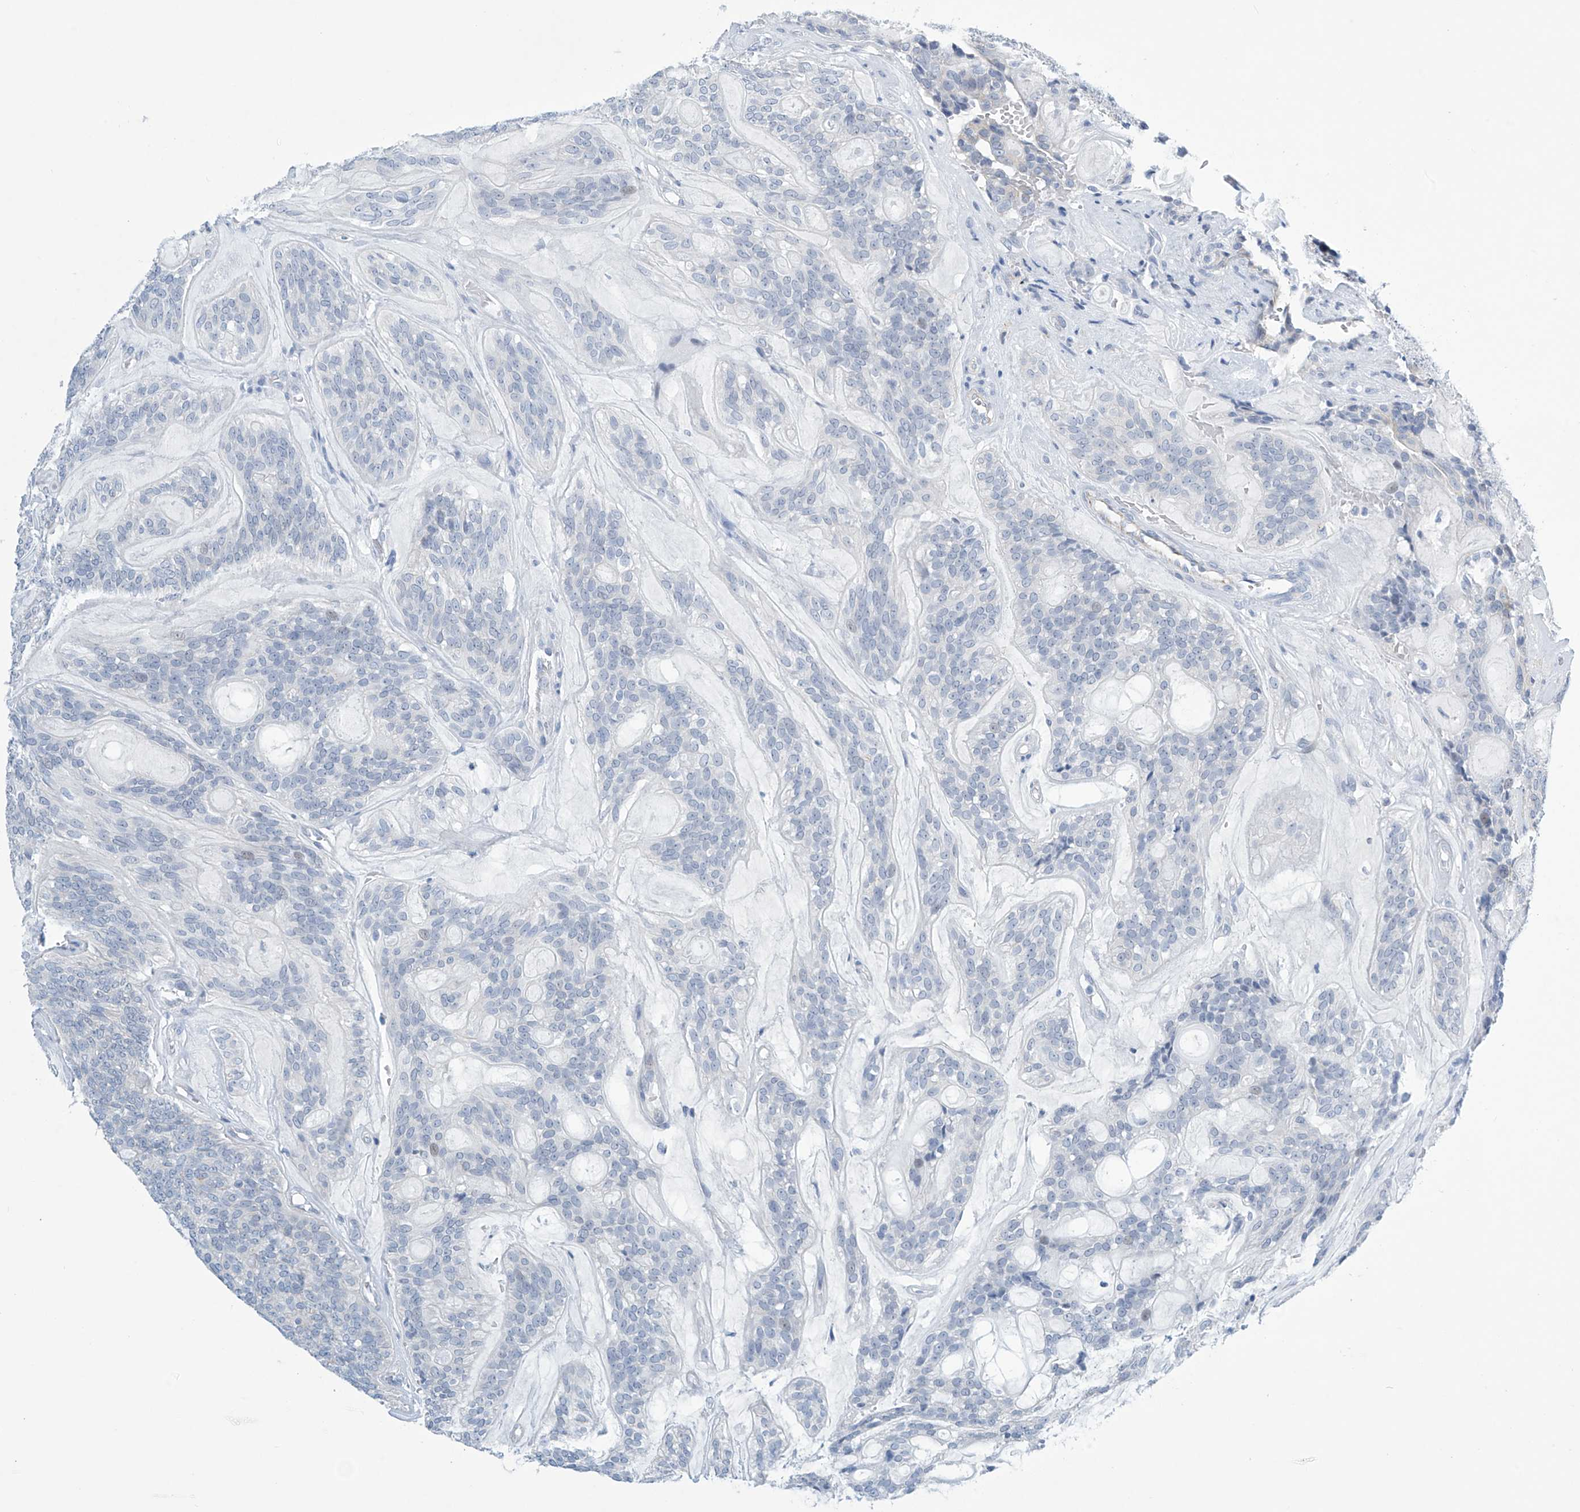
{"staining": {"intensity": "negative", "quantity": "none", "location": "none"}, "tissue": "head and neck cancer", "cell_type": "Tumor cells", "image_type": "cancer", "snomed": [{"axis": "morphology", "description": "Adenocarcinoma, NOS"}, {"axis": "topography", "description": "Head-Neck"}], "caption": "Immunohistochemistry image of human head and neck adenocarcinoma stained for a protein (brown), which demonstrates no positivity in tumor cells.", "gene": "SLC35A5", "patient": {"sex": "male", "age": 66}}